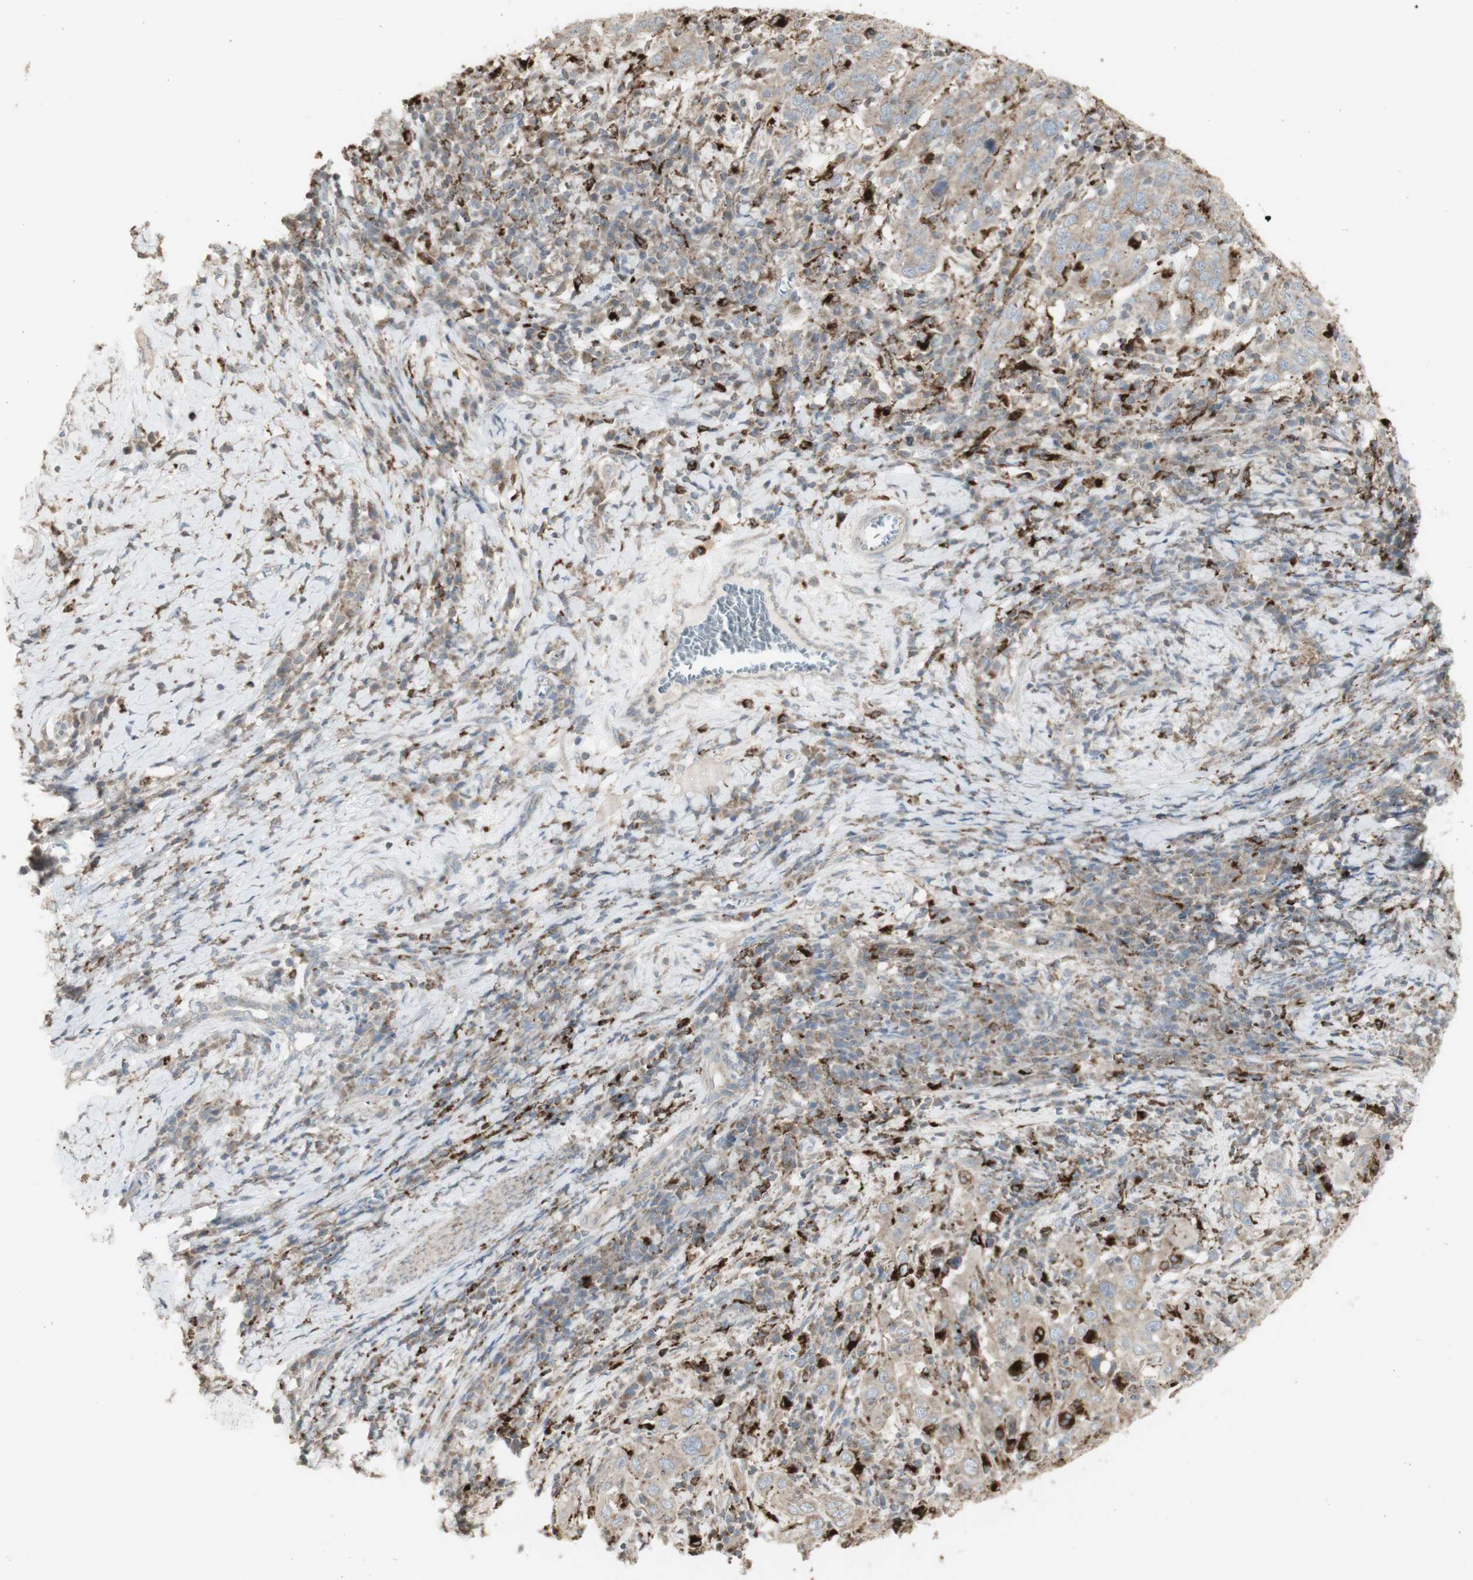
{"staining": {"intensity": "moderate", "quantity": ">75%", "location": "cytoplasmic/membranous"}, "tissue": "cervical cancer", "cell_type": "Tumor cells", "image_type": "cancer", "snomed": [{"axis": "morphology", "description": "Squamous cell carcinoma, NOS"}, {"axis": "topography", "description": "Cervix"}], "caption": "Protein analysis of cervical cancer tissue demonstrates moderate cytoplasmic/membranous positivity in about >75% of tumor cells.", "gene": "ATP6V1E1", "patient": {"sex": "female", "age": 46}}